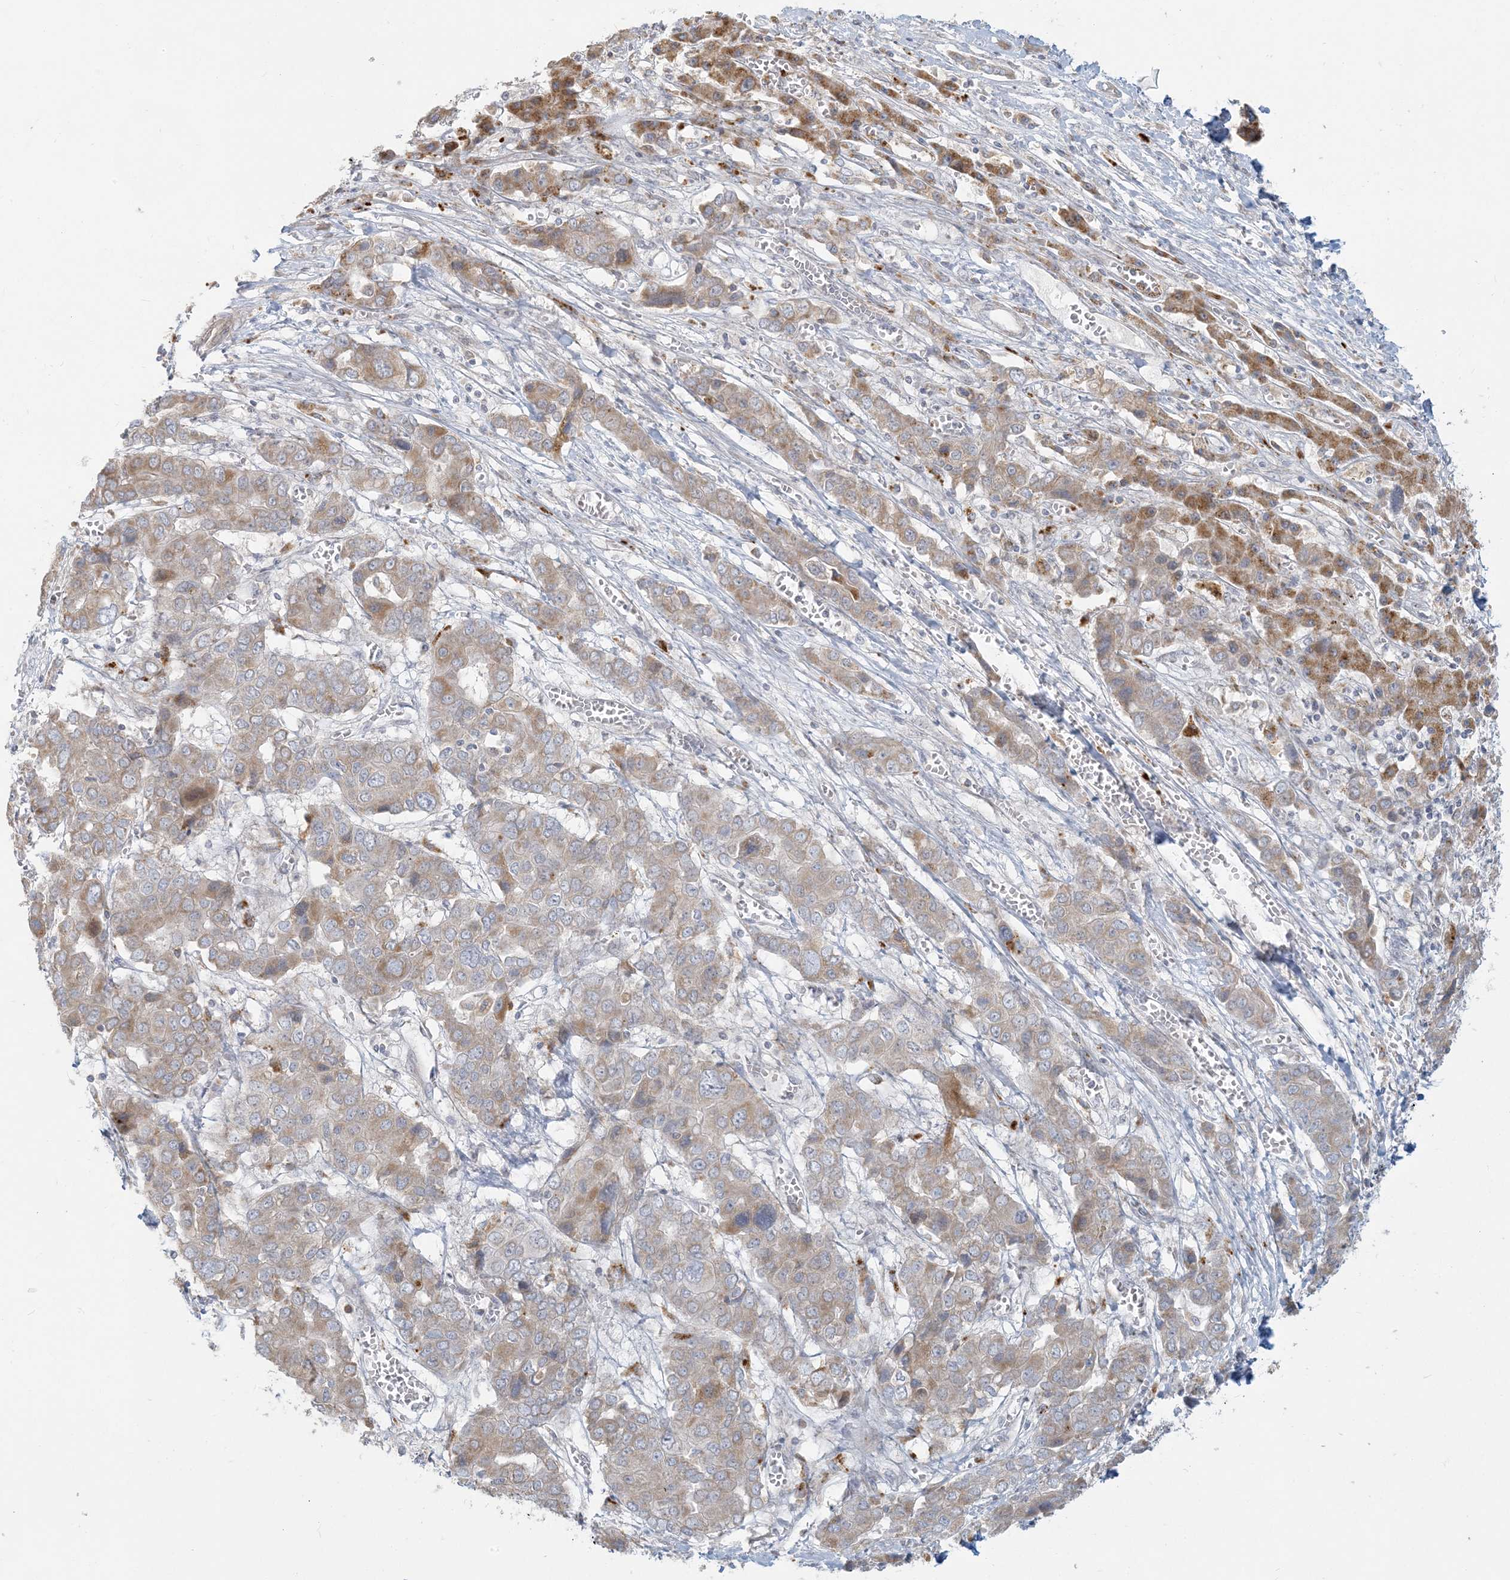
{"staining": {"intensity": "weak", "quantity": ">75%", "location": "cytoplasmic/membranous"}, "tissue": "liver cancer", "cell_type": "Tumor cells", "image_type": "cancer", "snomed": [{"axis": "morphology", "description": "Cholangiocarcinoma"}, {"axis": "topography", "description": "Liver"}], "caption": "DAB immunohistochemical staining of human liver cancer shows weak cytoplasmic/membranous protein expression in approximately >75% of tumor cells. Nuclei are stained in blue.", "gene": "MCAT", "patient": {"sex": "male", "age": 67}}